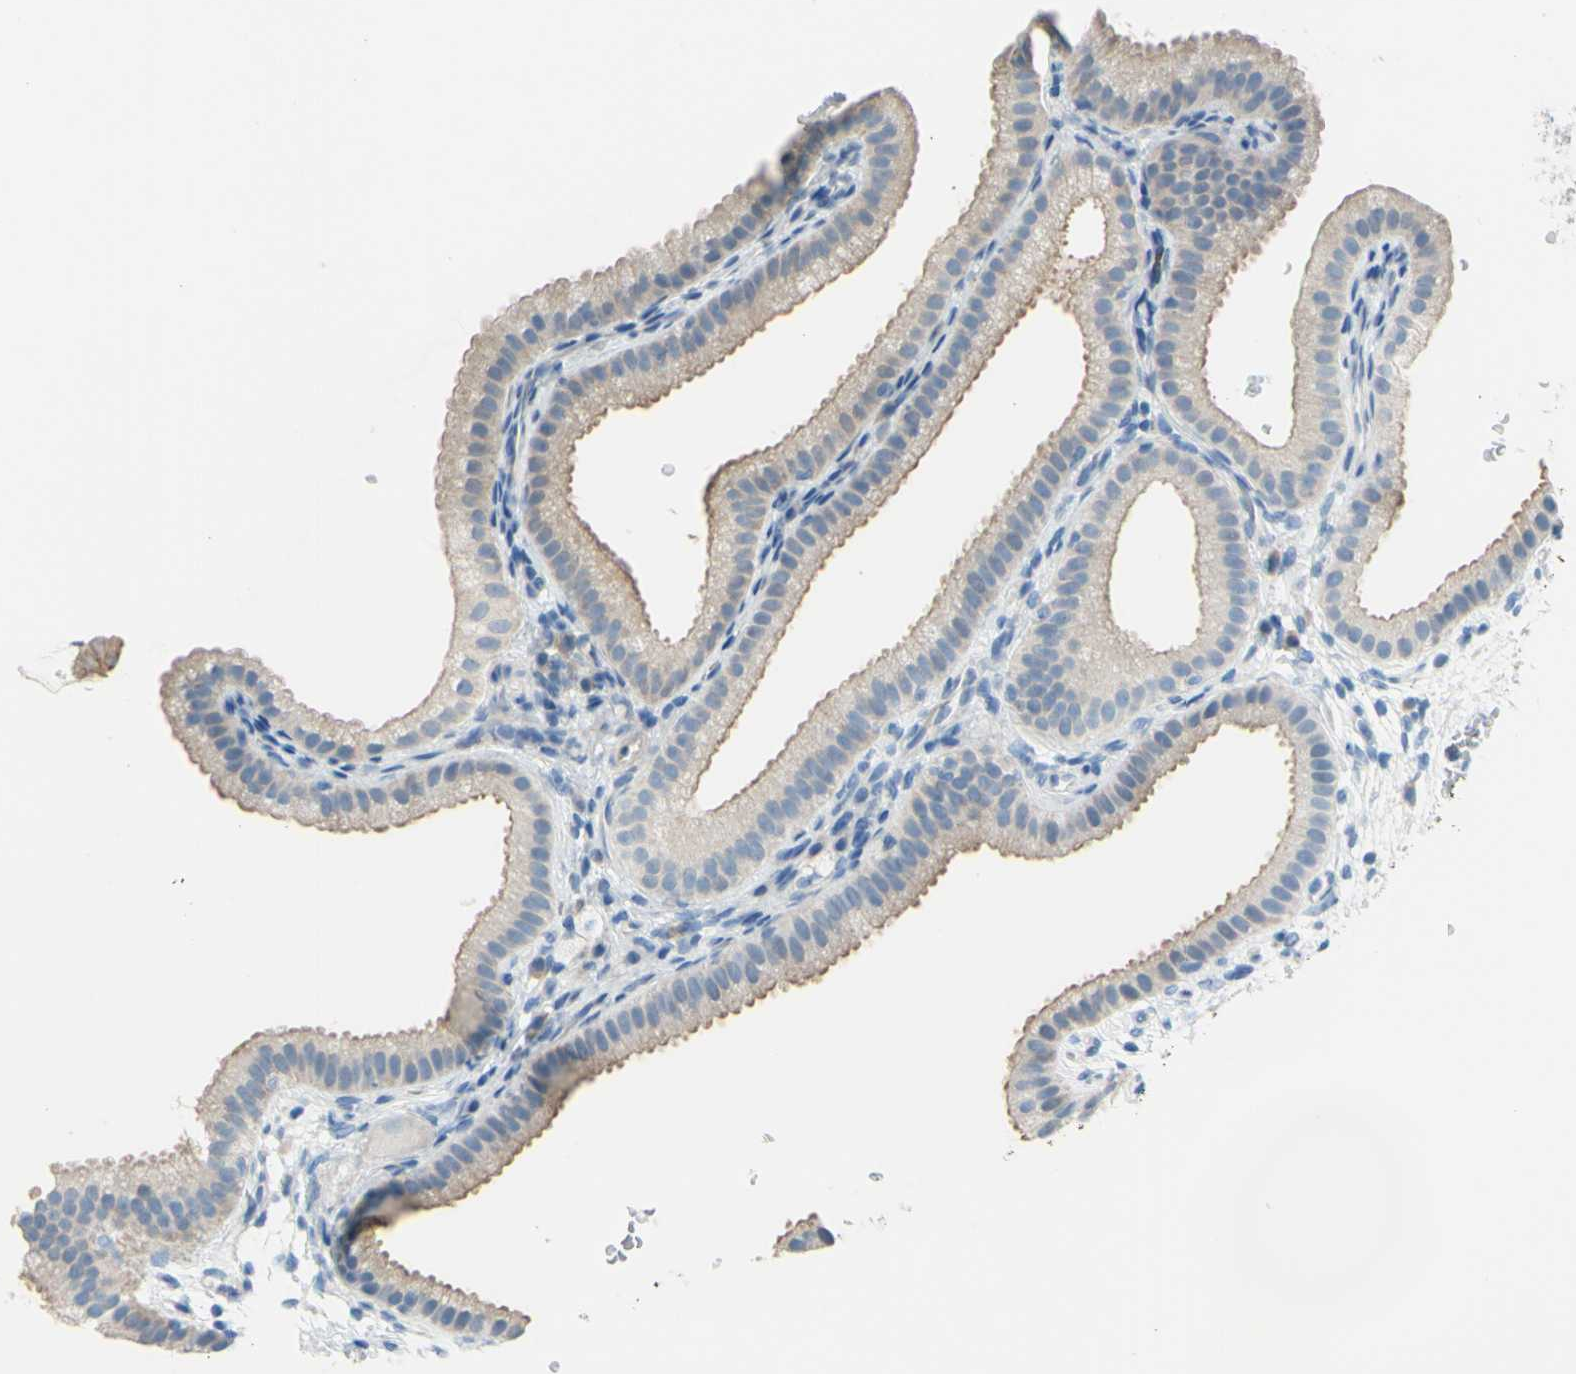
{"staining": {"intensity": "moderate", "quantity": ">75%", "location": "cytoplasmic/membranous"}, "tissue": "gallbladder", "cell_type": "Glandular cells", "image_type": "normal", "snomed": [{"axis": "morphology", "description": "Normal tissue, NOS"}, {"axis": "topography", "description": "Gallbladder"}], "caption": "Normal gallbladder exhibits moderate cytoplasmic/membranous expression in approximately >75% of glandular cells Nuclei are stained in blue..", "gene": "SLC1A2", "patient": {"sex": "female", "age": 64}}